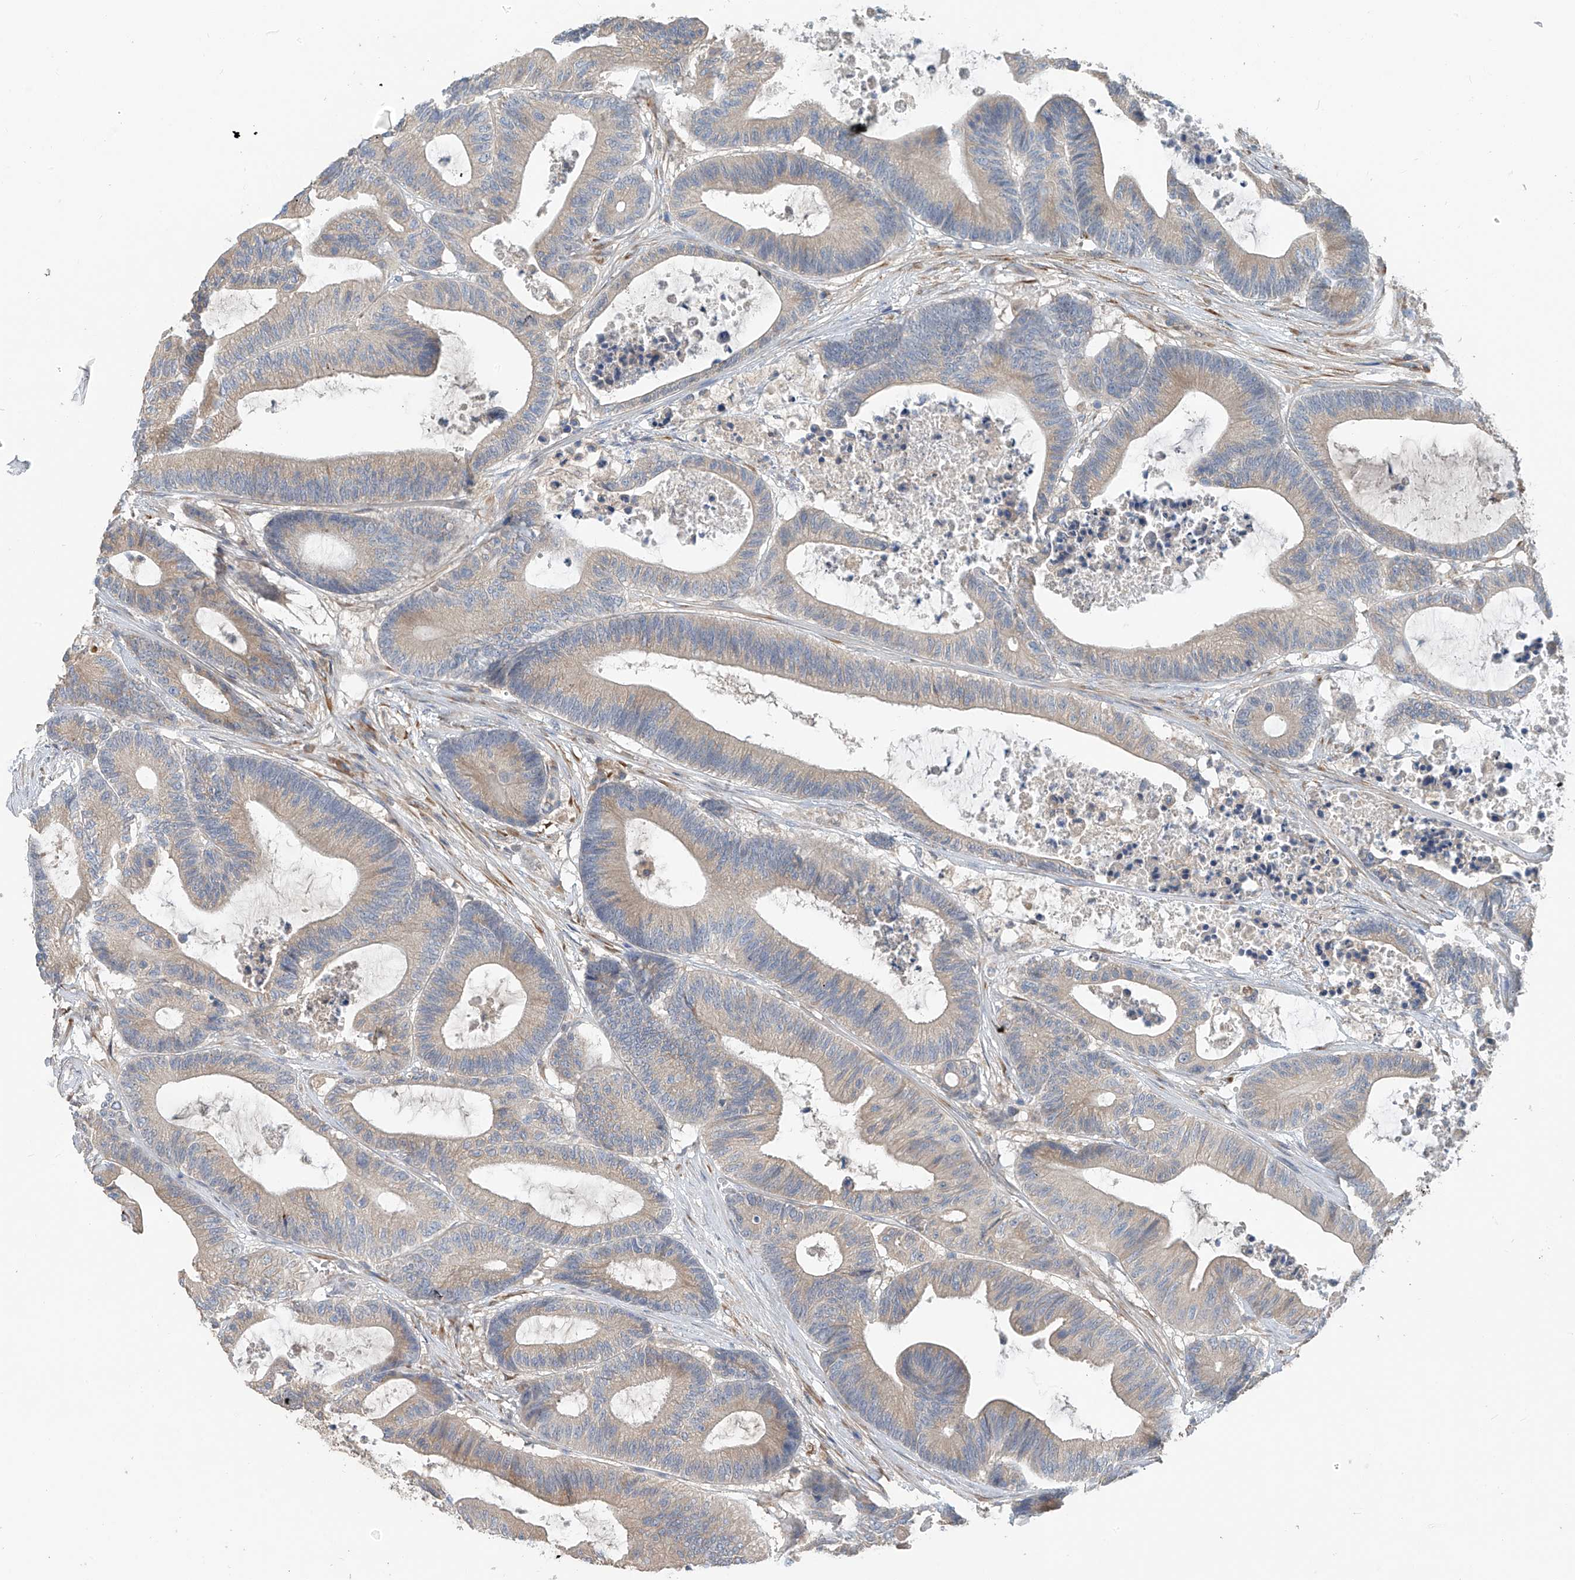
{"staining": {"intensity": "weak", "quantity": "25%-75%", "location": "cytoplasmic/membranous"}, "tissue": "colorectal cancer", "cell_type": "Tumor cells", "image_type": "cancer", "snomed": [{"axis": "morphology", "description": "Adenocarcinoma, NOS"}, {"axis": "topography", "description": "Colon"}], "caption": "Colorectal cancer (adenocarcinoma) tissue reveals weak cytoplasmic/membranous expression in about 25%-75% of tumor cells (Stains: DAB in brown, nuclei in blue, Microscopy: brightfield microscopy at high magnification).", "gene": "GALNTL6", "patient": {"sex": "female", "age": 84}}